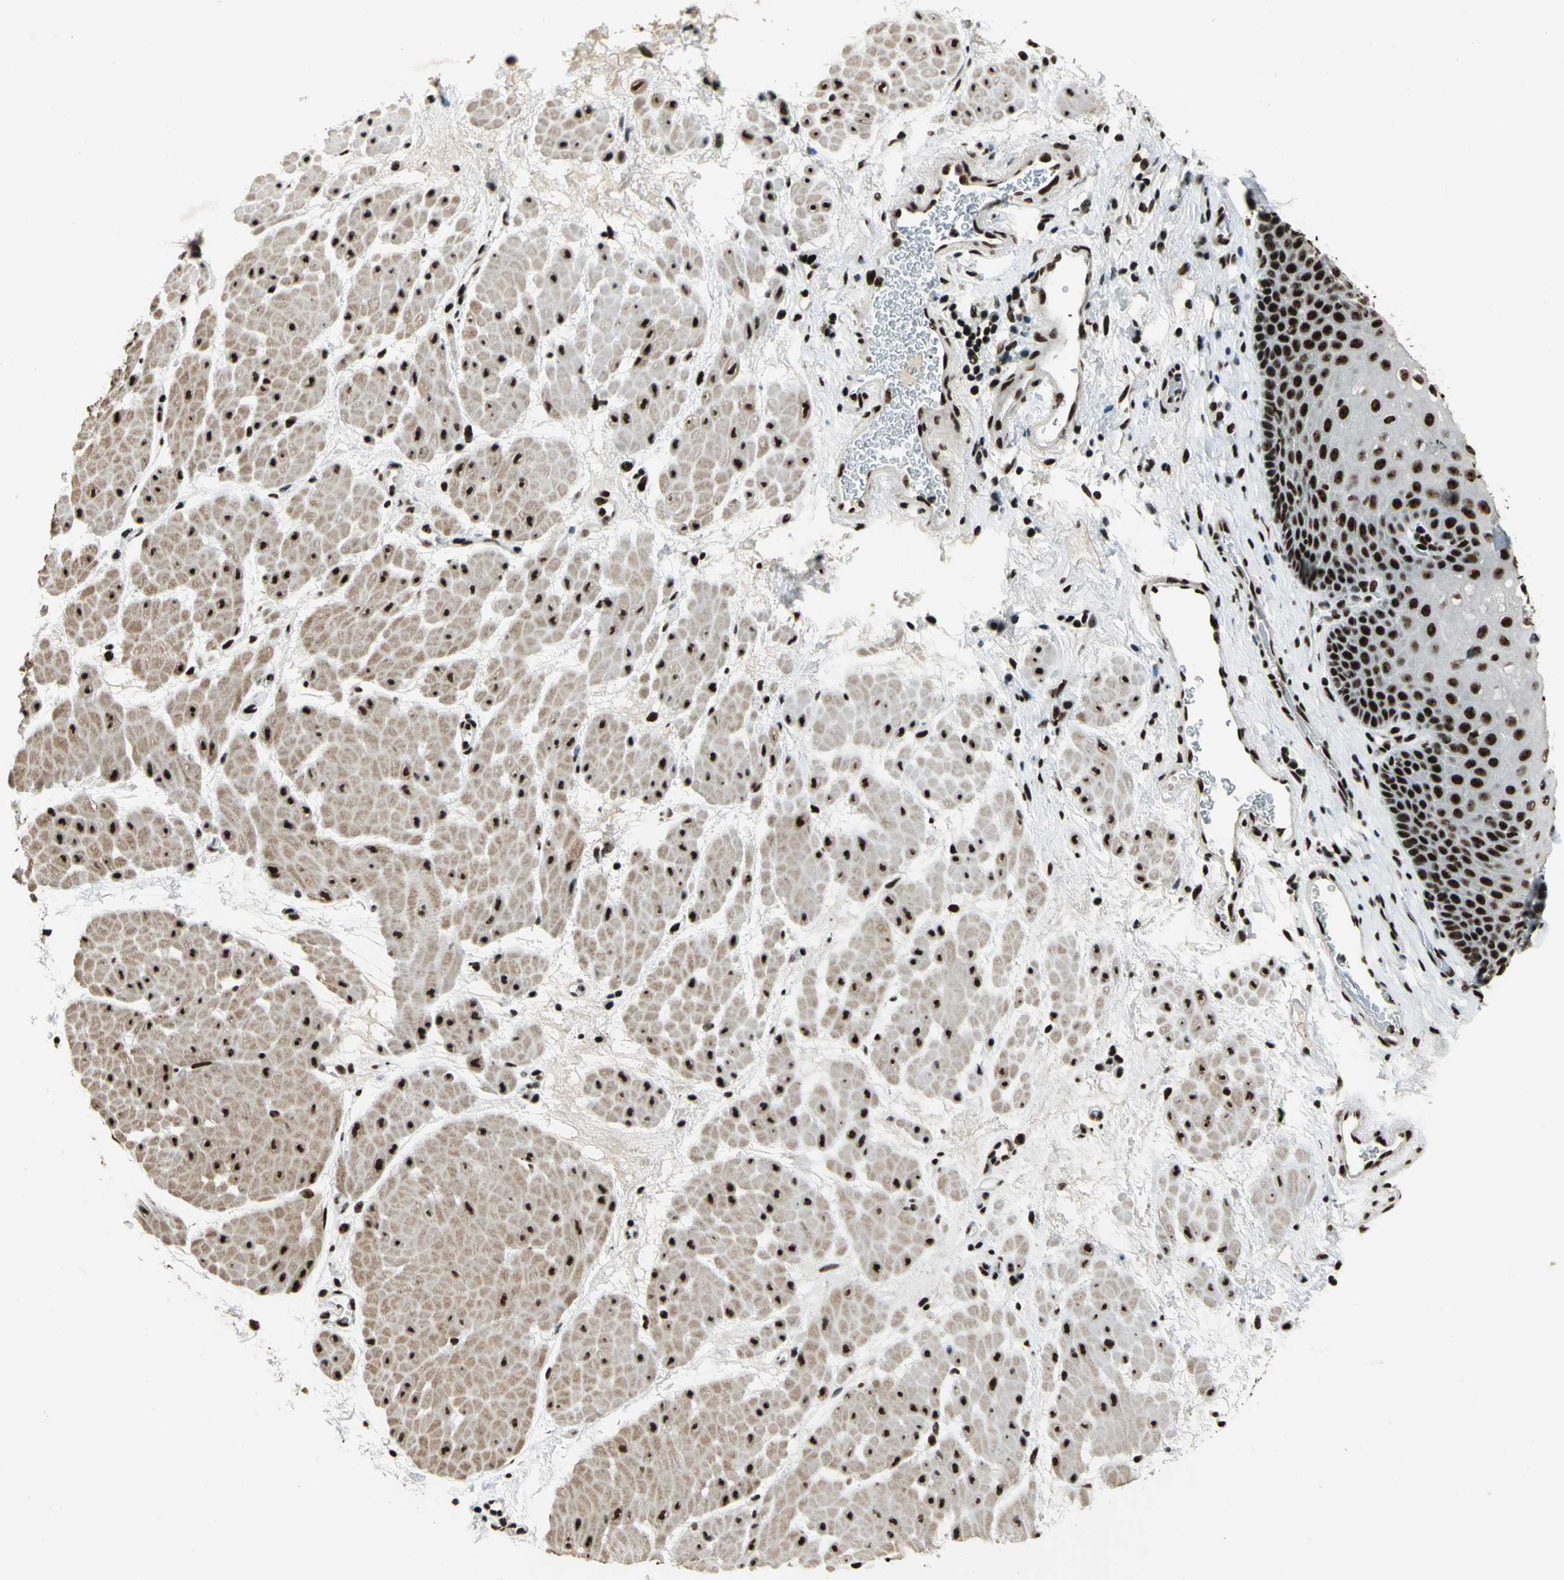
{"staining": {"intensity": "strong", "quantity": ">75%", "location": "nuclear"}, "tissue": "esophagus", "cell_type": "Squamous epithelial cells", "image_type": "normal", "snomed": [{"axis": "morphology", "description": "Normal tissue, NOS"}, {"axis": "topography", "description": "Esophagus"}], "caption": "Protein analysis of normal esophagus shows strong nuclear positivity in about >75% of squamous epithelial cells. The protein of interest is shown in brown color, while the nuclei are stained blue.", "gene": "UBTF", "patient": {"sex": "male", "age": 48}}